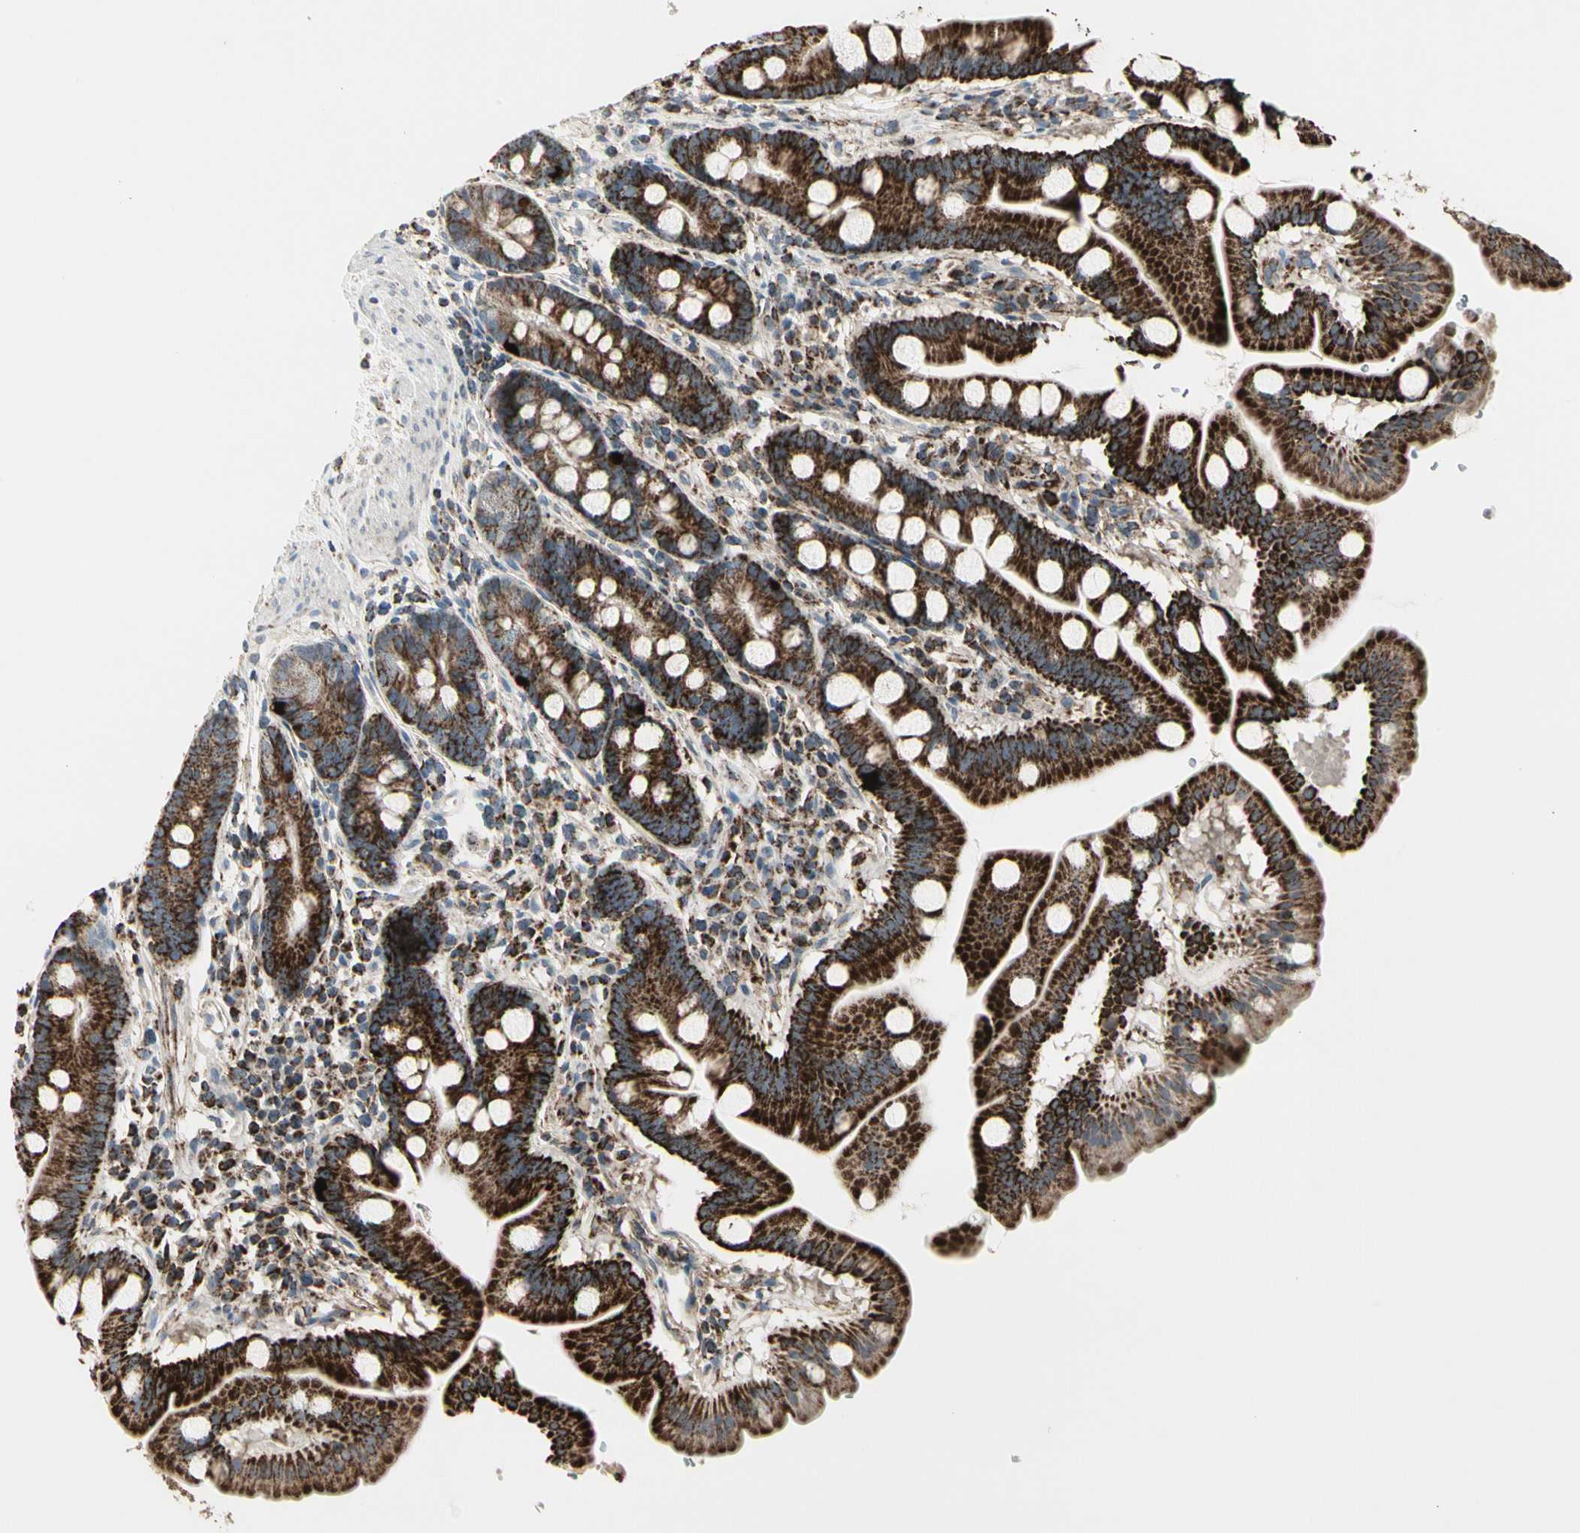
{"staining": {"intensity": "strong", "quantity": ">75%", "location": "cytoplasmic/membranous"}, "tissue": "duodenum", "cell_type": "Glandular cells", "image_type": "normal", "snomed": [{"axis": "morphology", "description": "Normal tissue, NOS"}, {"axis": "topography", "description": "Duodenum"}], "caption": "Benign duodenum displays strong cytoplasmic/membranous staining in about >75% of glandular cells.", "gene": "TMEM176A", "patient": {"sex": "male", "age": 50}}